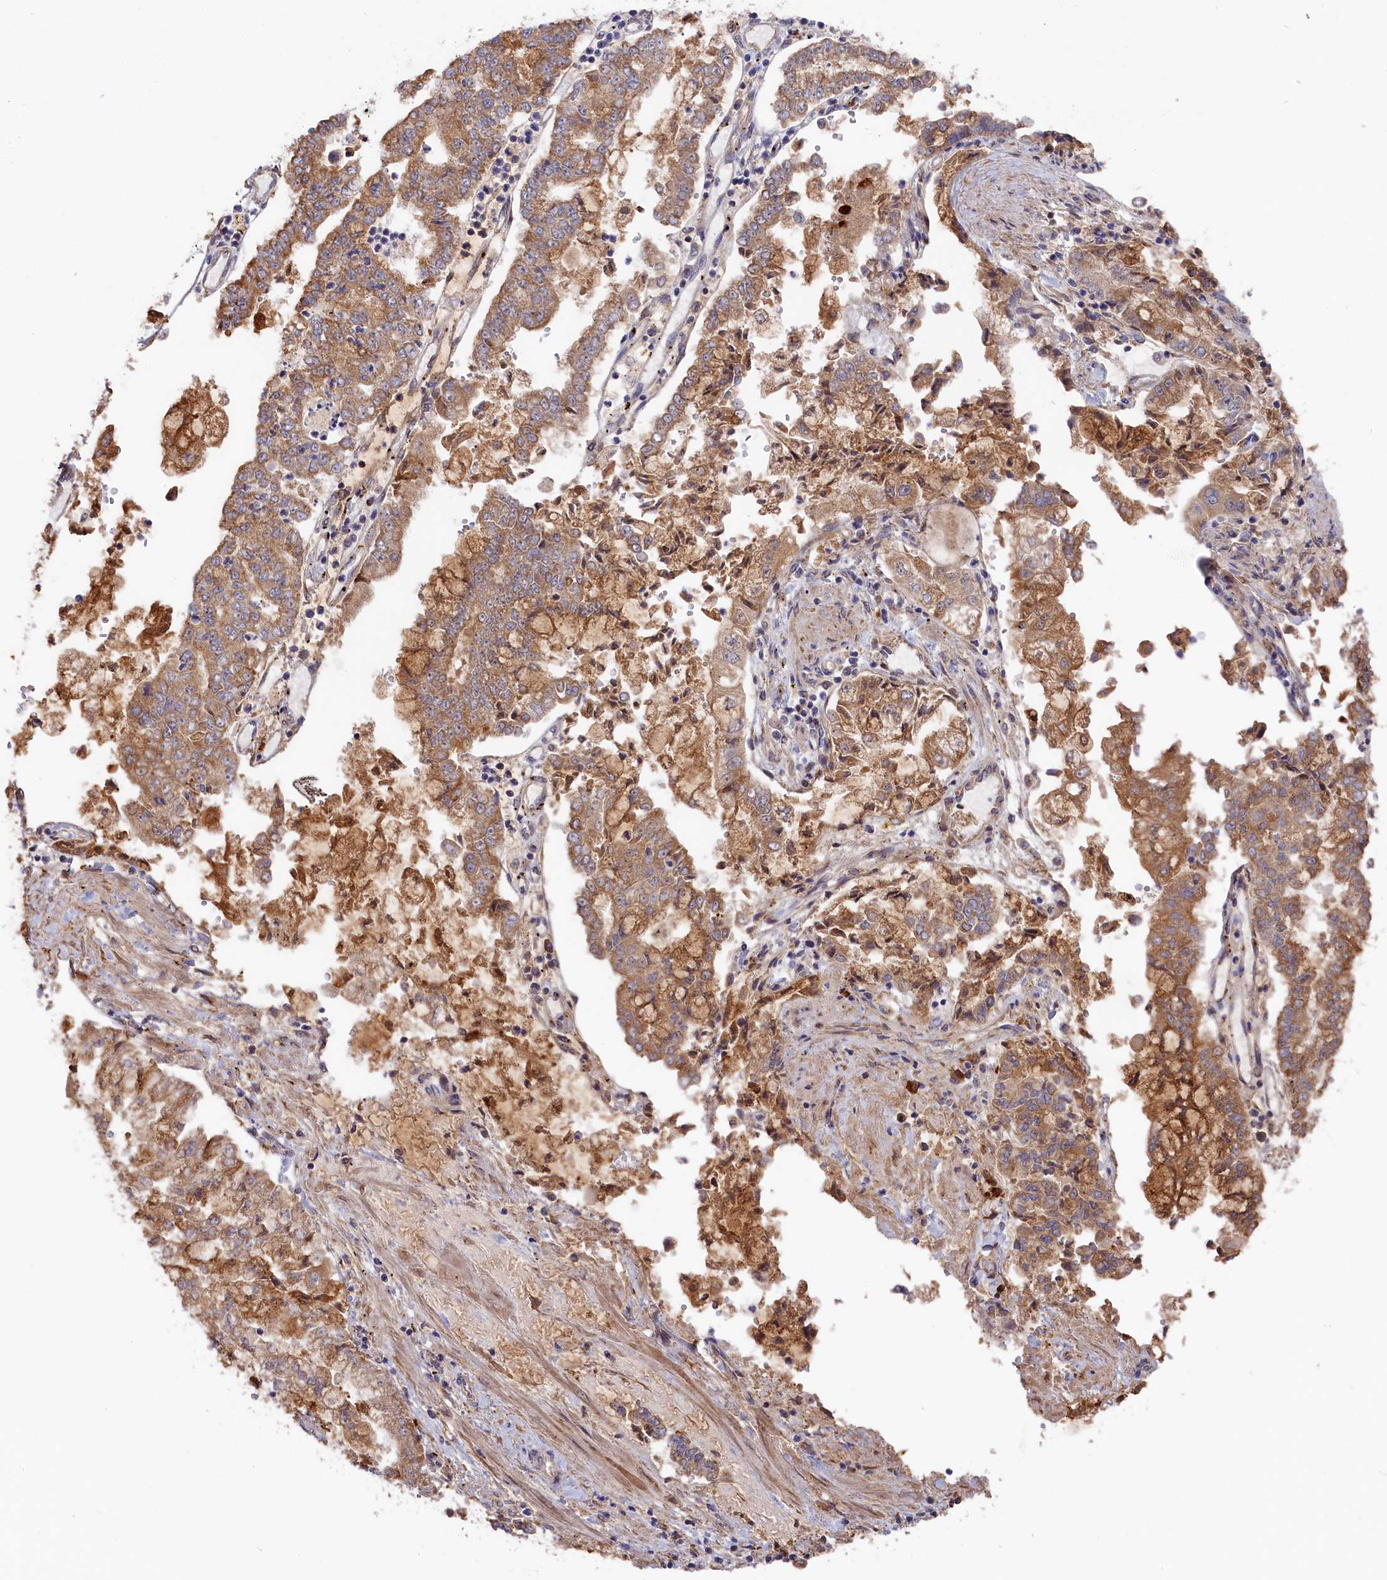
{"staining": {"intensity": "moderate", "quantity": ">75%", "location": "cytoplasmic/membranous"}, "tissue": "stomach cancer", "cell_type": "Tumor cells", "image_type": "cancer", "snomed": [{"axis": "morphology", "description": "Adenocarcinoma, NOS"}, {"axis": "topography", "description": "Stomach"}], "caption": "Brown immunohistochemical staining in stomach cancer (adenocarcinoma) reveals moderate cytoplasmic/membranous staining in about >75% of tumor cells.", "gene": "CEP44", "patient": {"sex": "male", "age": 76}}